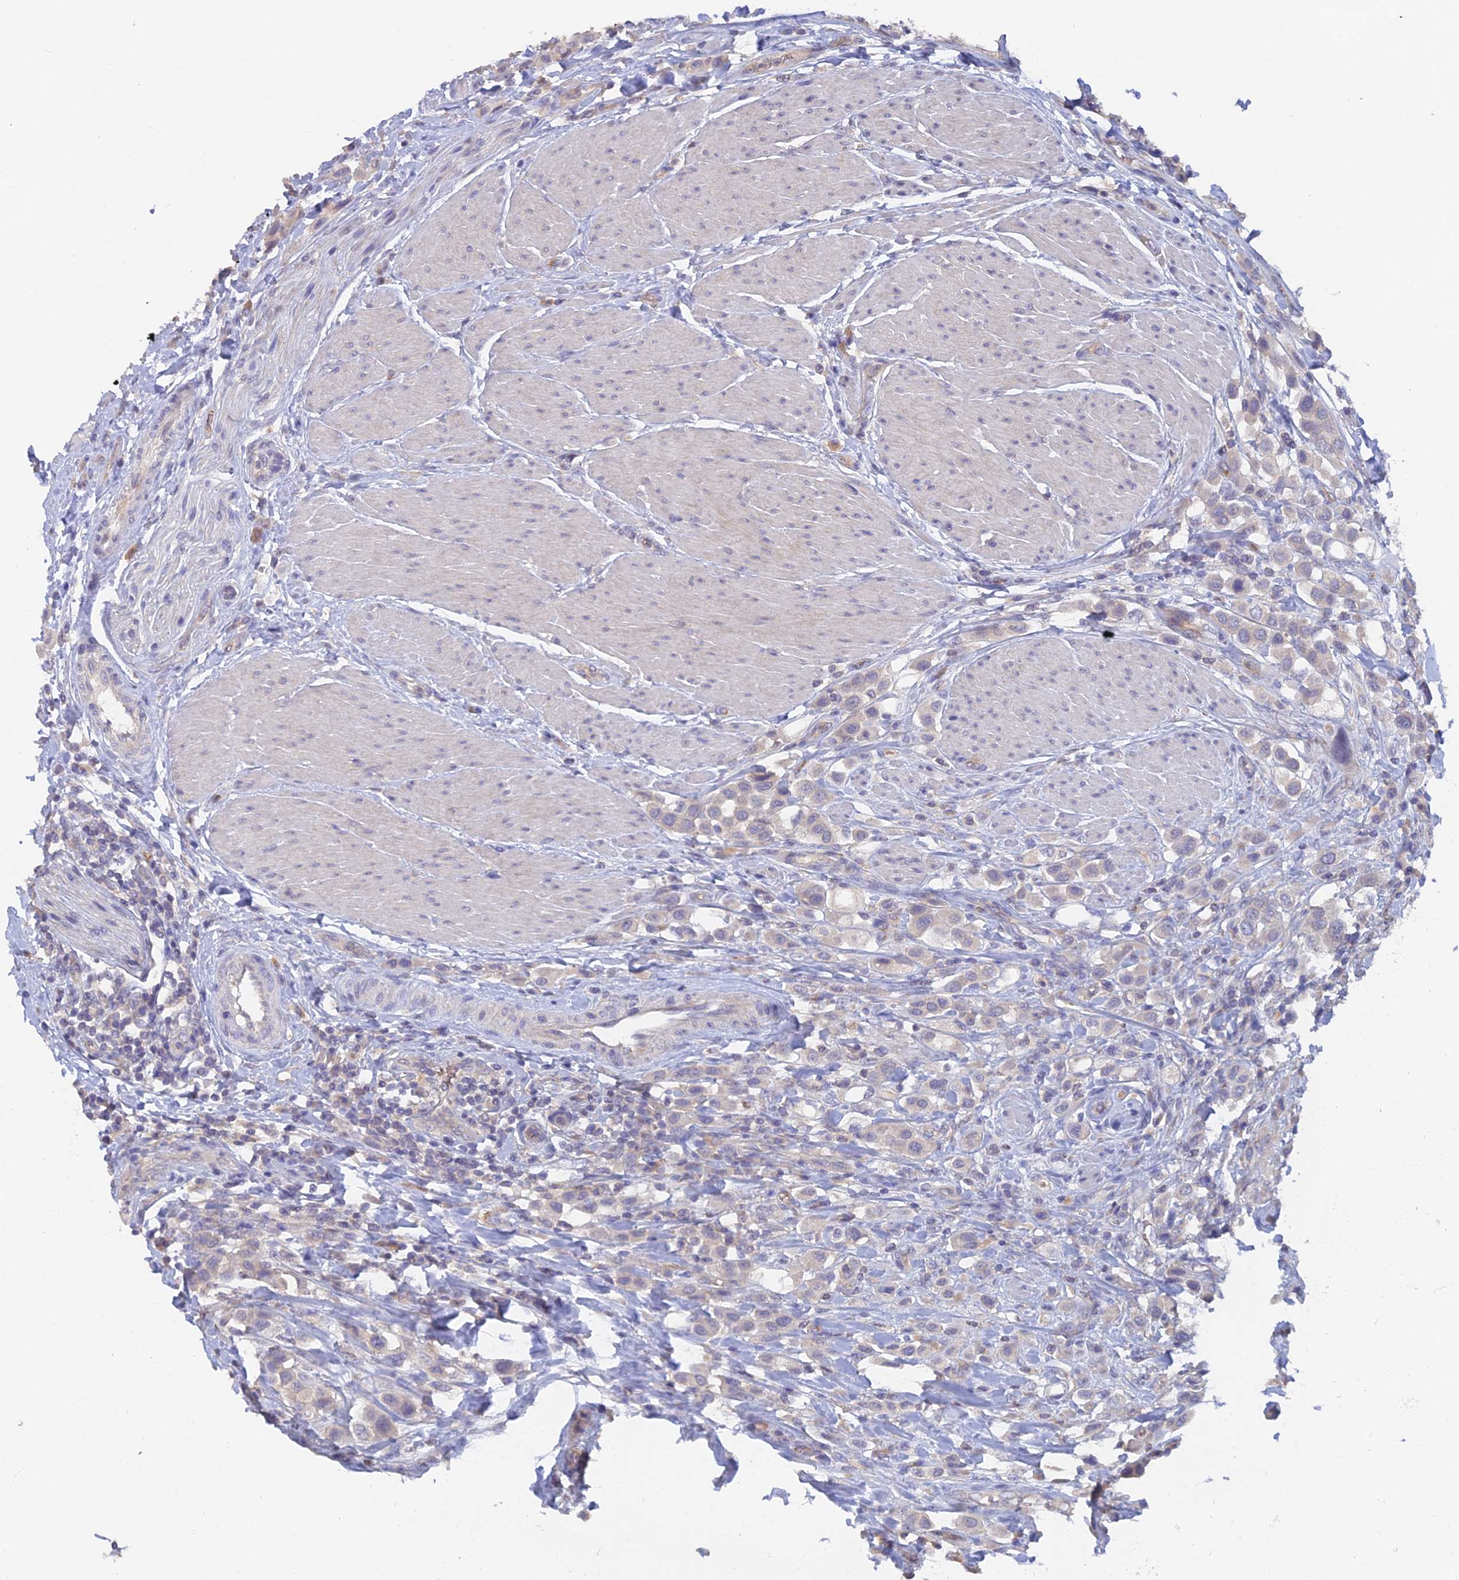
{"staining": {"intensity": "negative", "quantity": "none", "location": "none"}, "tissue": "urothelial cancer", "cell_type": "Tumor cells", "image_type": "cancer", "snomed": [{"axis": "morphology", "description": "Urothelial carcinoma, High grade"}, {"axis": "topography", "description": "Urinary bladder"}], "caption": "This histopathology image is of urothelial carcinoma (high-grade) stained with immunohistochemistry (IHC) to label a protein in brown with the nuclei are counter-stained blue. There is no expression in tumor cells.", "gene": "ARRDC1", "patient": {"sex": "male", "age": 50}}